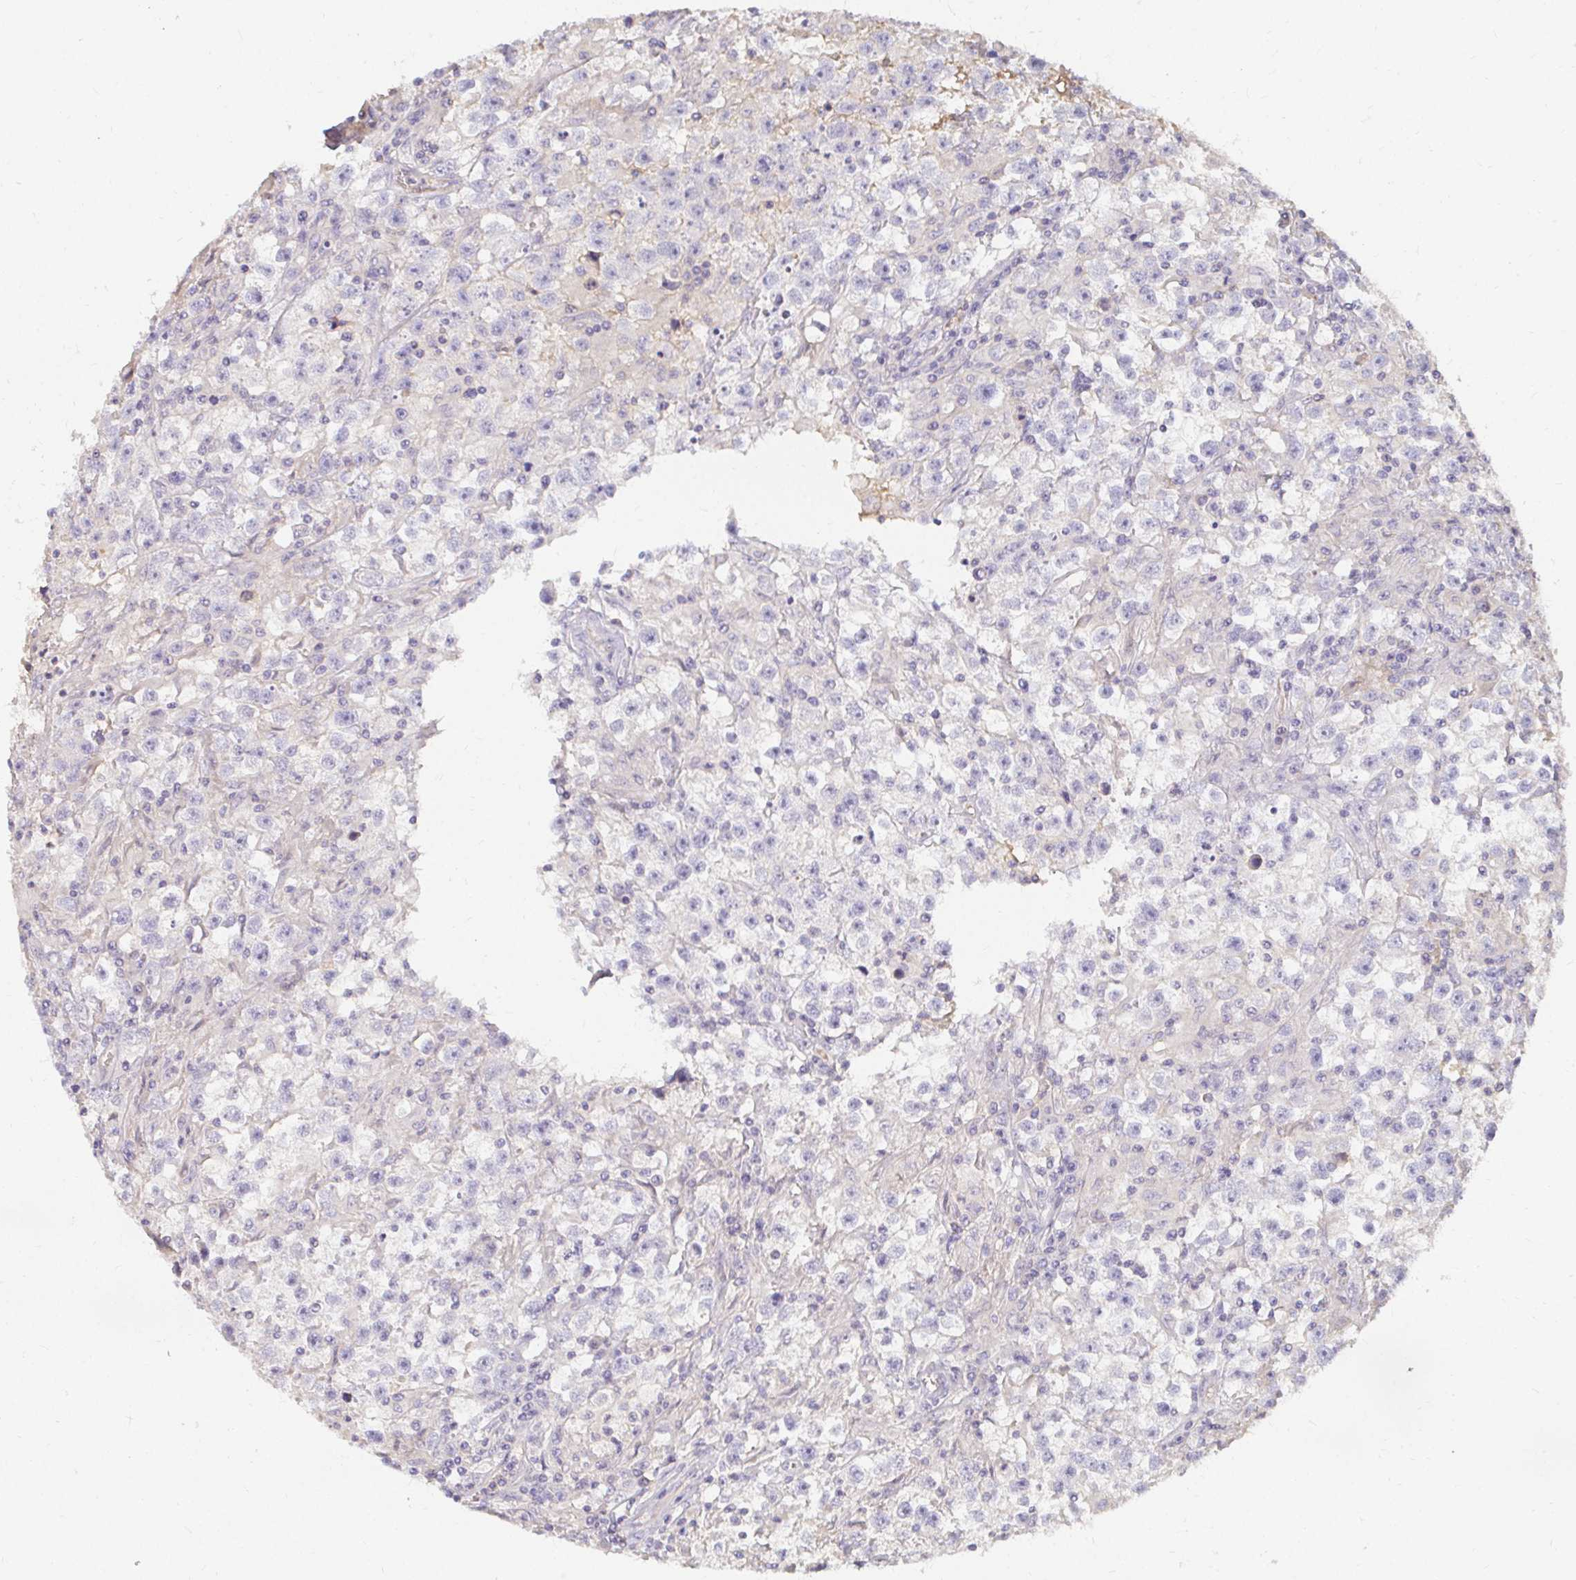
{"staining": {"intensity": "negative", "quantity": "none", "location": "none"}, "tissue": "testis cancer", "cell_type": "Tumor cells", "image_type": "cancer", "snomed": [{"axis": "morphology", "description": "Seminoma, NOS"}, {"axis": "topography", "description": "Testis"}], "caption": "The histopathology image exhibits no staining of tumor cells in testis seminoma.", "gene": "LOXL4", "patient": {"sex": "male", "age": 31}}